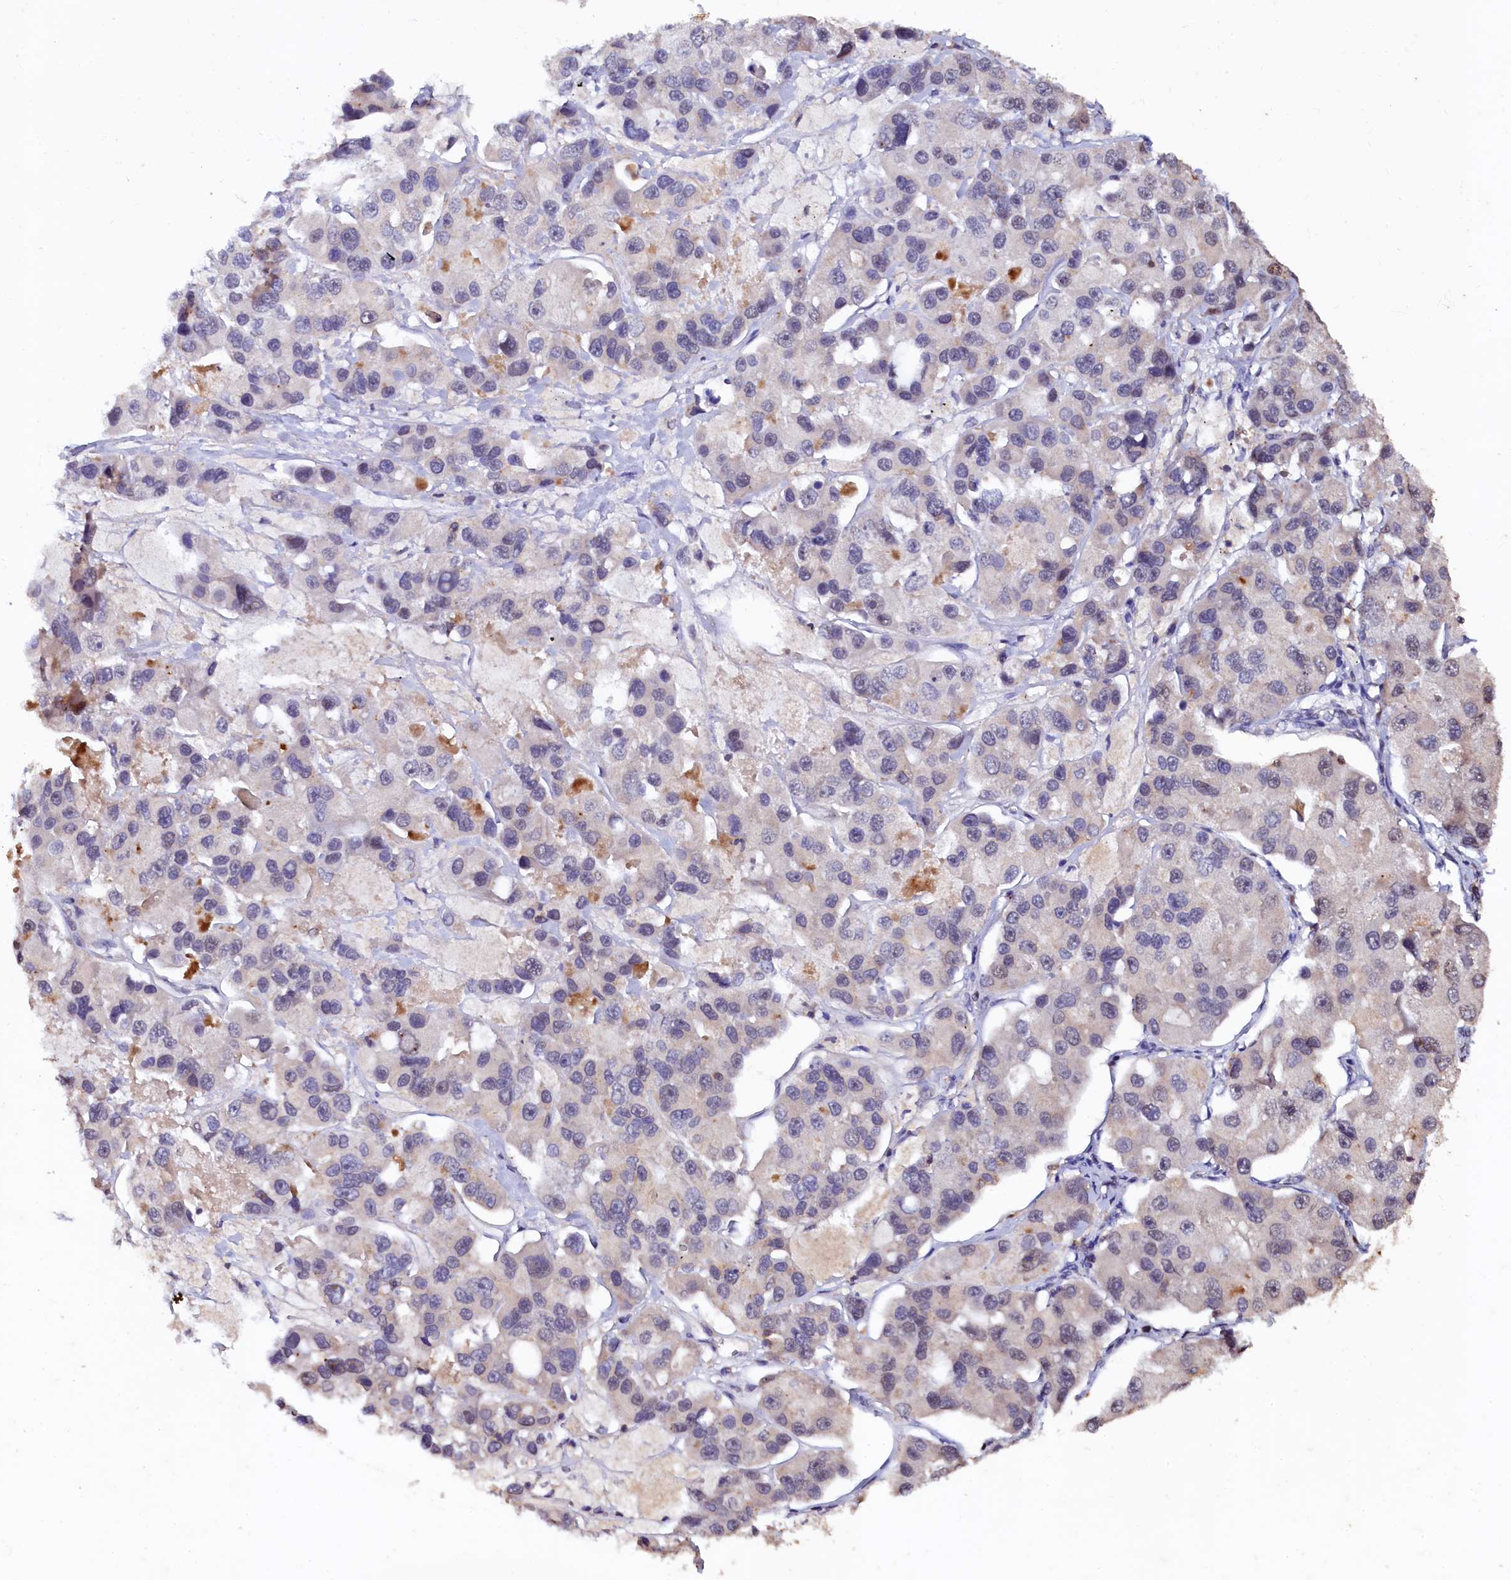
{"staining": {"intensity": "moderate", "quantity": "<25%", "location": "cytoplasmic/membranous"}, "tissue": "lung cancer", "cell_type": "Tumor cells", "image_type": "cancer", "snomed": [{"axis": "morphology", "description": "Adenocarcinoma, NOS"}, {"axis": "topography", "description": "Lung"}], "caption": "Adenocarcinoma (lung) stained with IHC displays moderate cytoplasmic/membranous expression in about <25% of tumor cells. The protein is shown in brown color, while the nuclei are stained blue.", "gene": "CSTPP1", "patient": {"sex": "female", "age": 54}}